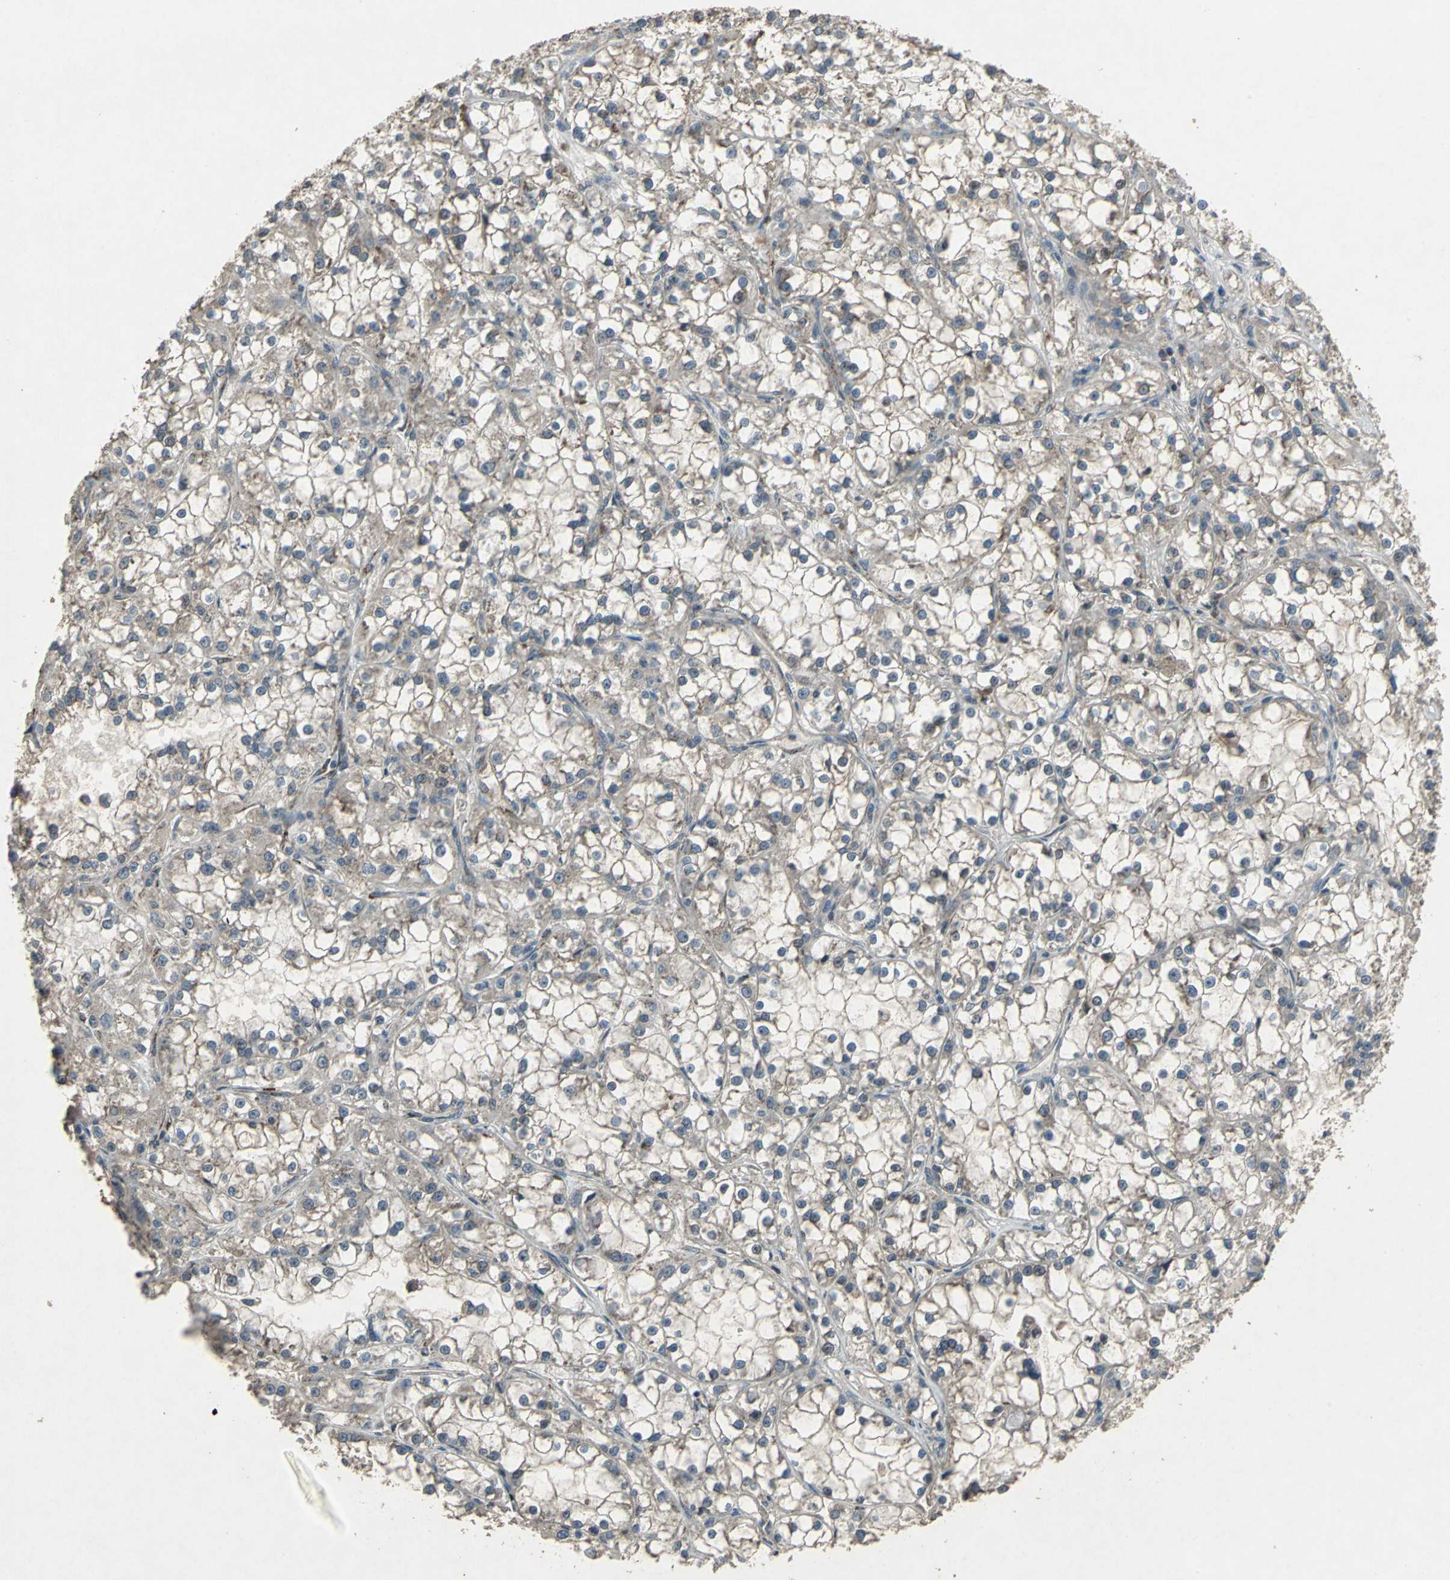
{"staining": {"intensity": "weak", "quantity": ">75%", "location": "cytoplasmic/membranous"}, "tissue": "renal cancer", "cell_type": "Tumor cells", "image_type": "cancer", "snomed": [{"axis": "morphology", "description": "Adenocarcinoma, NOS"}, {"axis": "topography", "description": "Kidney"}], "caption": "Renal cancer (adenocarcinoma) stained with immunohistochemistry displays weak cytoplasmic/membranous expression in about >75% of tumor cells.", "gene": "SEPTIN4", "patient": {"sex": "female", "age": 52}}